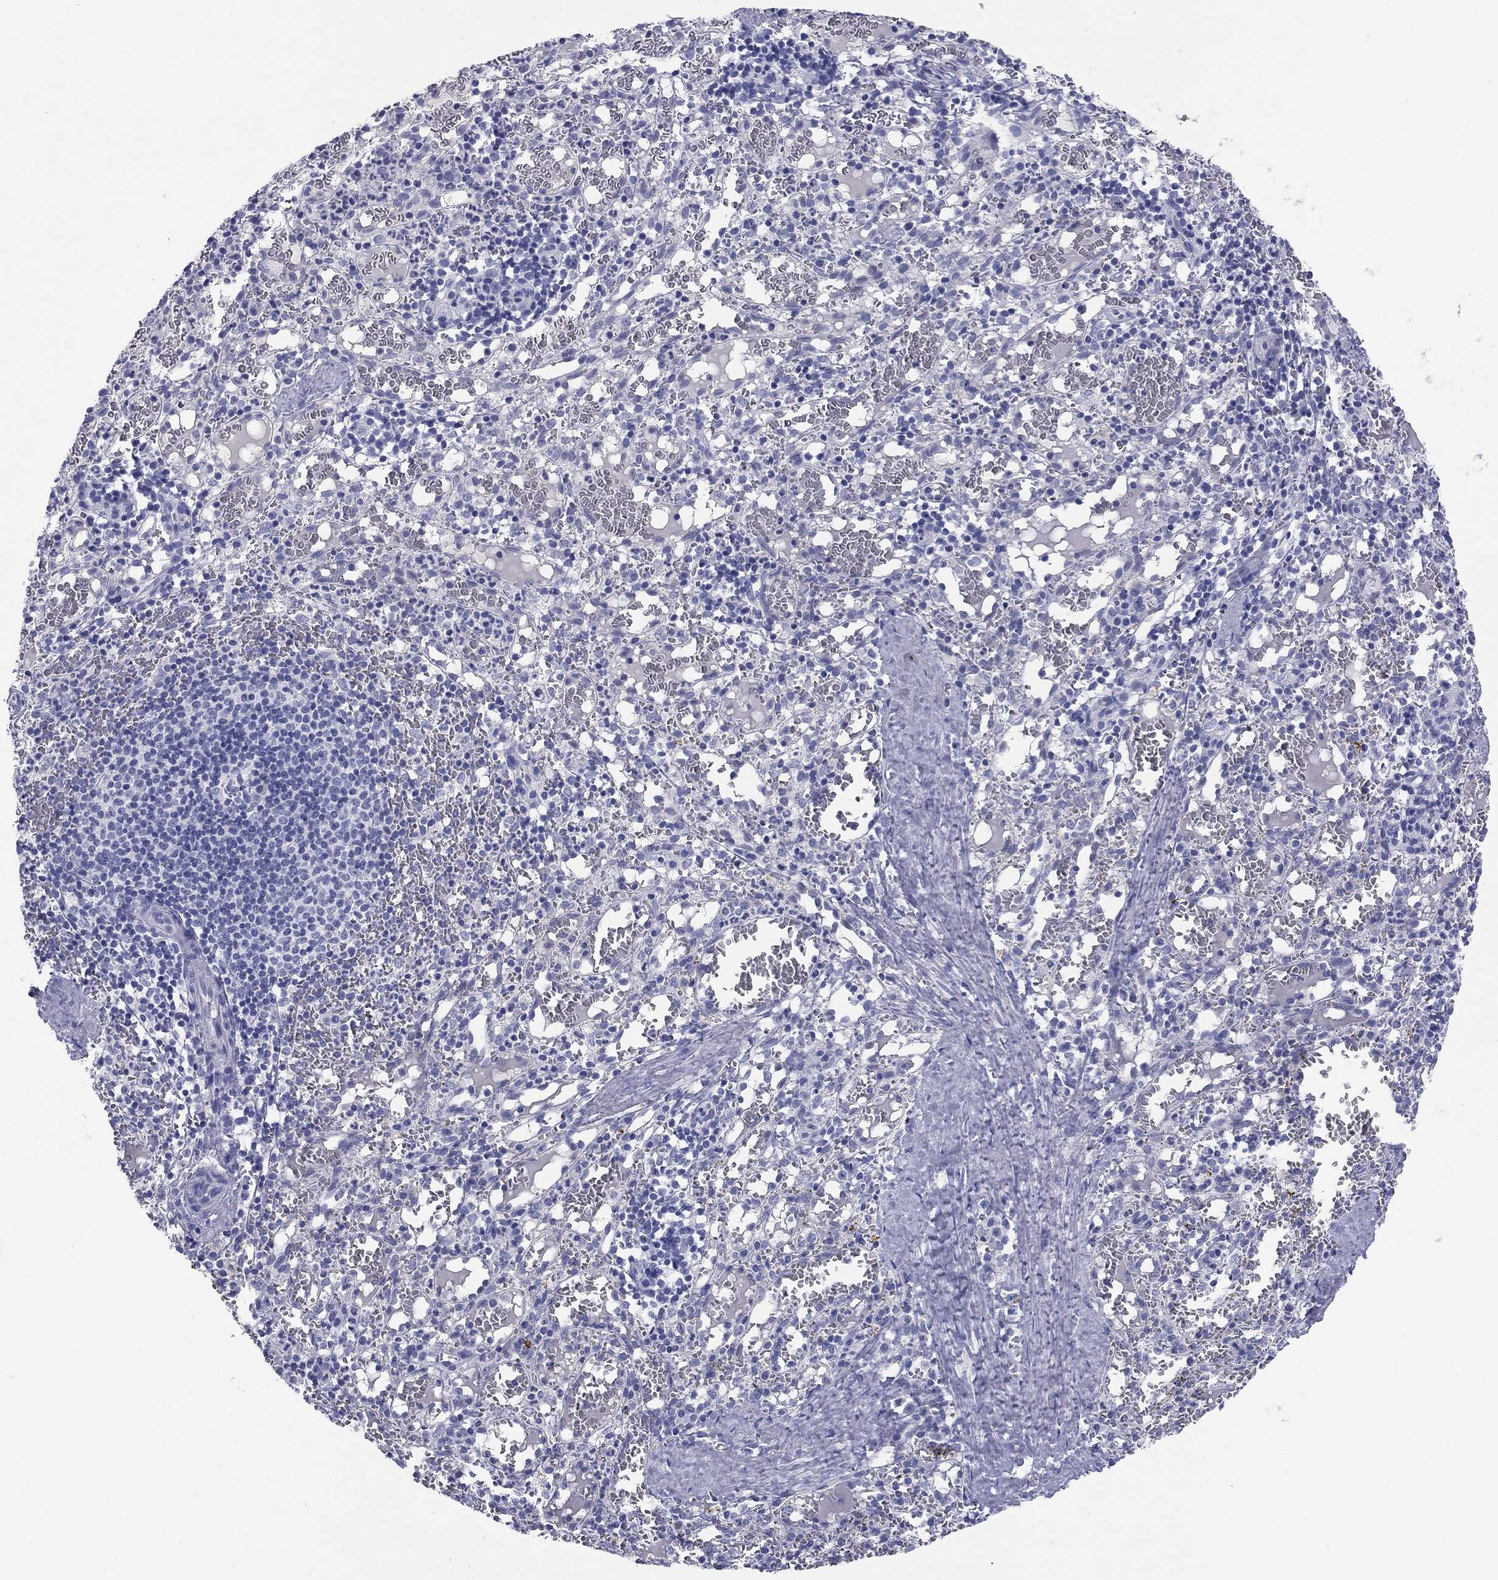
{"staining": {"intensity": "negative", "quantity": "none", "location": "none"}, "tissue": "spleen", "cell_type": "Cells in red pulp", "image_type": "normal", "snomed": [{"axis": "morphology", "description": "Normal tissue, NOS"}, {"axis": "topography", "description": "Spleen"}], "caption": "Immunohistochemistry (IHC) photomicrograph of normal human spleen stained for a protein (brown), which shows no staining in cells in red pulp. (DAB (3,3'-diaminobenzidine) IHC with hematoxylin counter stain).", "gene": "KCNH1", "patient": {"sex": "male", "age": 11}}